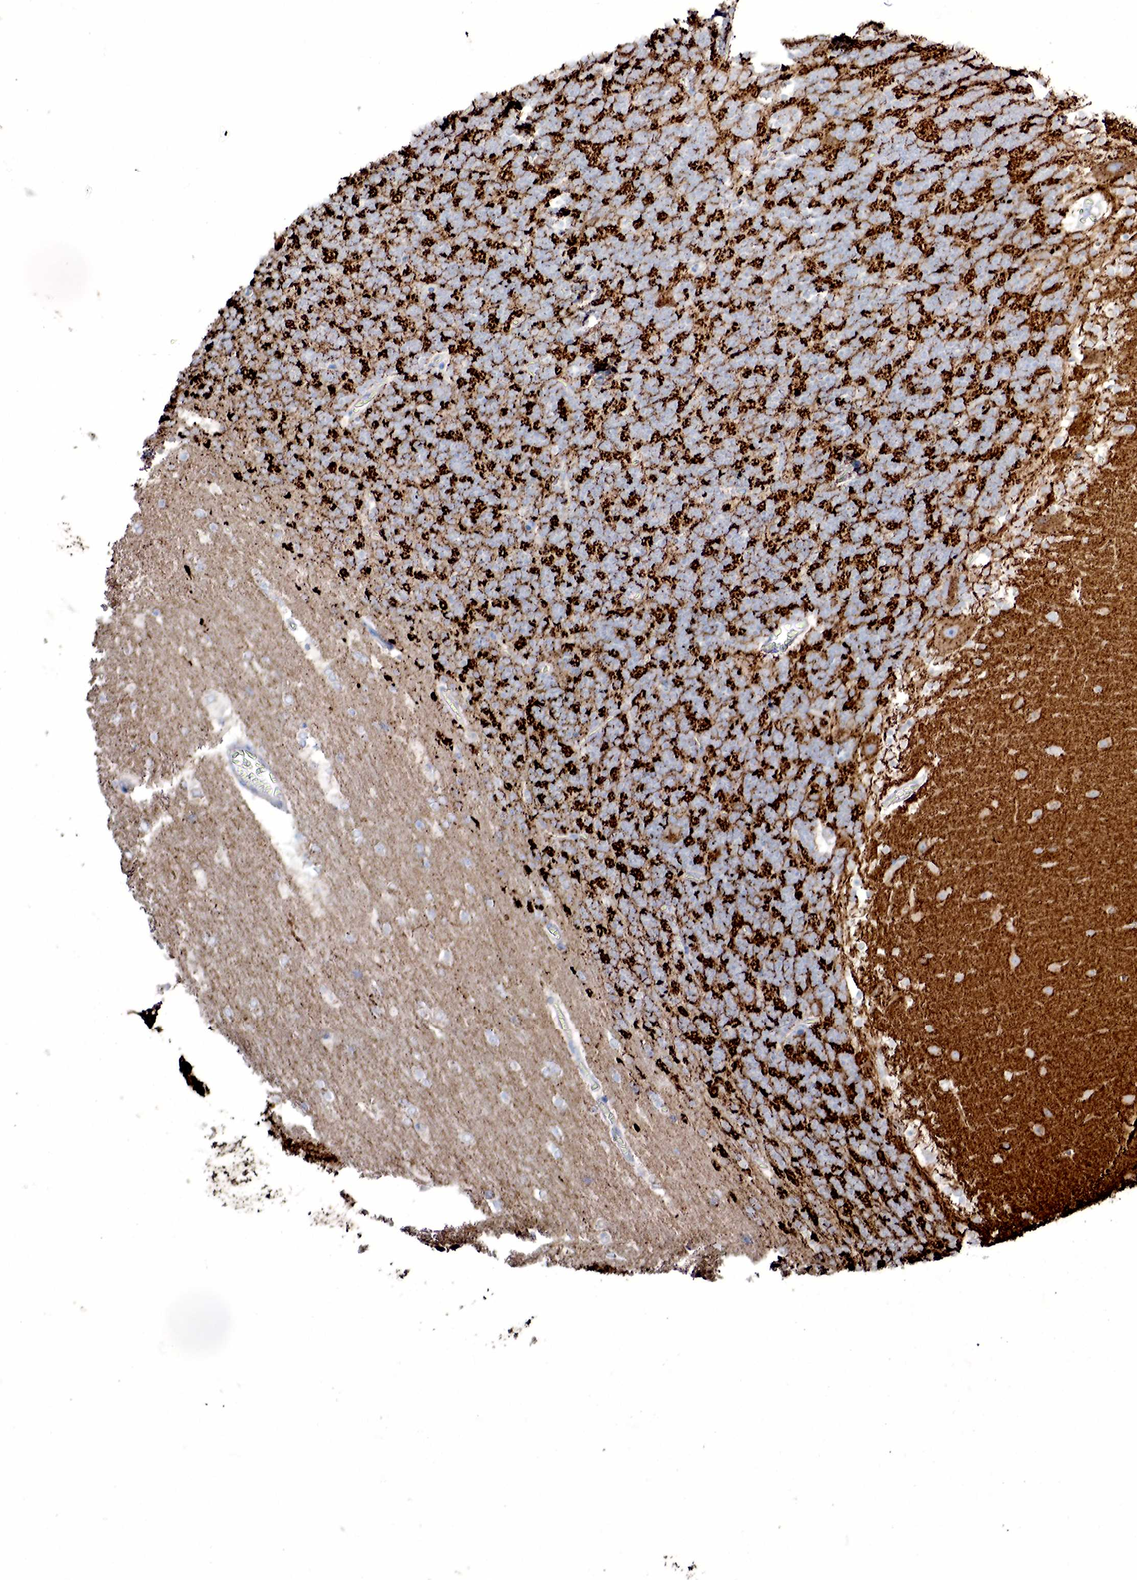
{"staining": {"intensity": "strong", "quantity": "<25%", "location": "cytoplasmic/membranous"}, "tissue": "cerebellum", "cell_type": "Cells in granular layer", "image_type": "normal", "snomed": [{"axis": "morphology", "description": "Normal tissue, NOS"}, {"axis": "topography", "description": "Cerebellum"}], "caption": "This micrograph displays benign cerebellum stained with immunohistochemistry (IHC) to label a protein in brown. The cytoplasmic/membranous of cells in granular layer show strong positivity for the protein. Nuclei are counter-stained blue.", "gene": "SYP", "patient": {"sex": "female", "age": 19}}